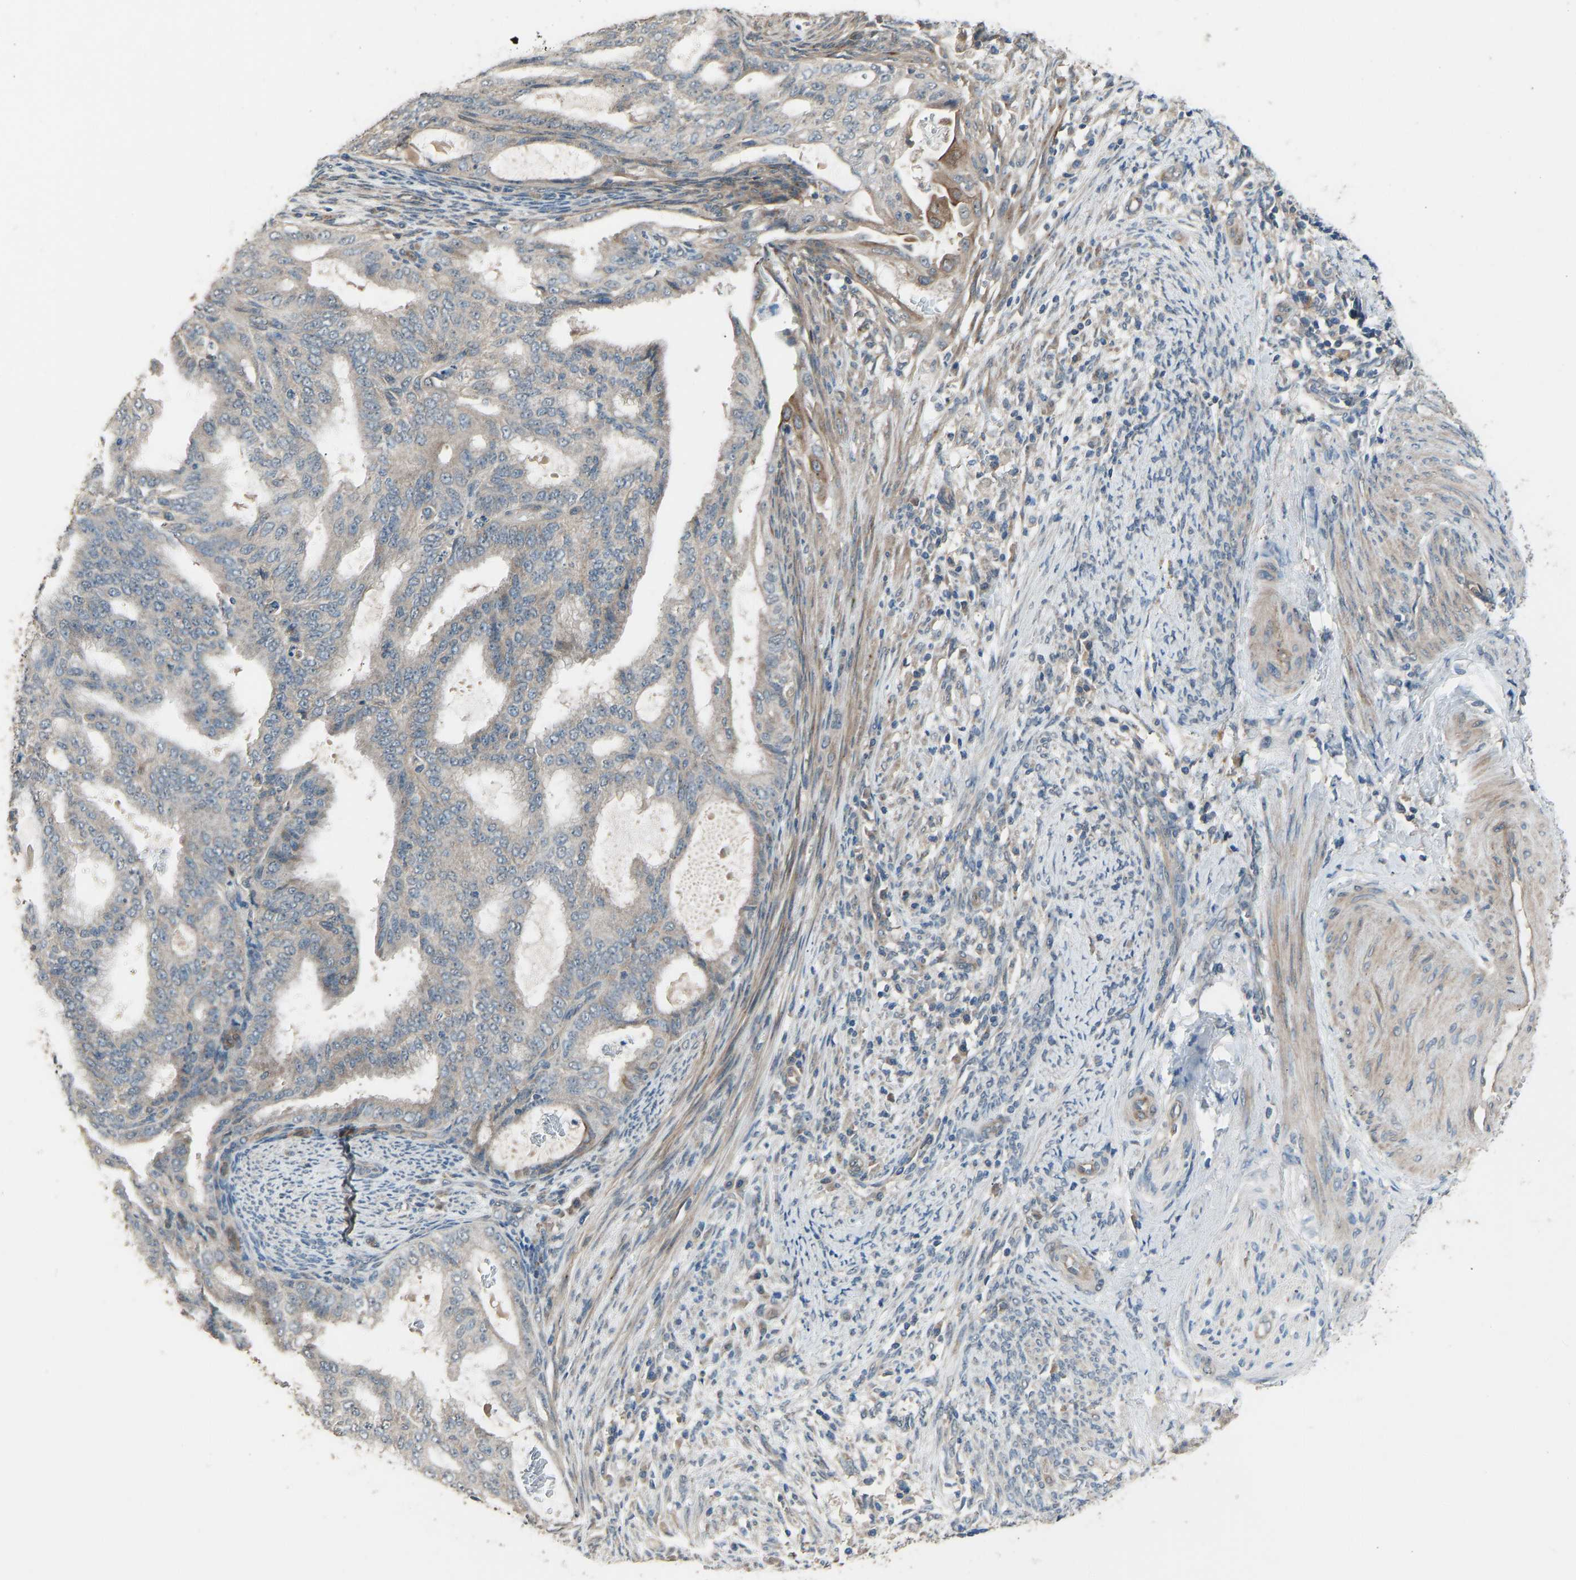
{"staining": {"intensity": "weak", "quantity": "<25%", "location": "cytoplasmic/membranous"}, "tissue": "endometrial cancer", "cell_type": "Tumor cells", "image_type": "cancer", "snomed": [{"axis": "morphology", "description": "Adenocarcinoma, NOS"}, {"axis": "topography", "description": "Endometrium"}], "caption": "There is no significant positivity in tumor cells of endometrial cancer (adenocarcinoma).", "gene": "SLC43A1", "patient": {"sex": "female", "age": 58}}